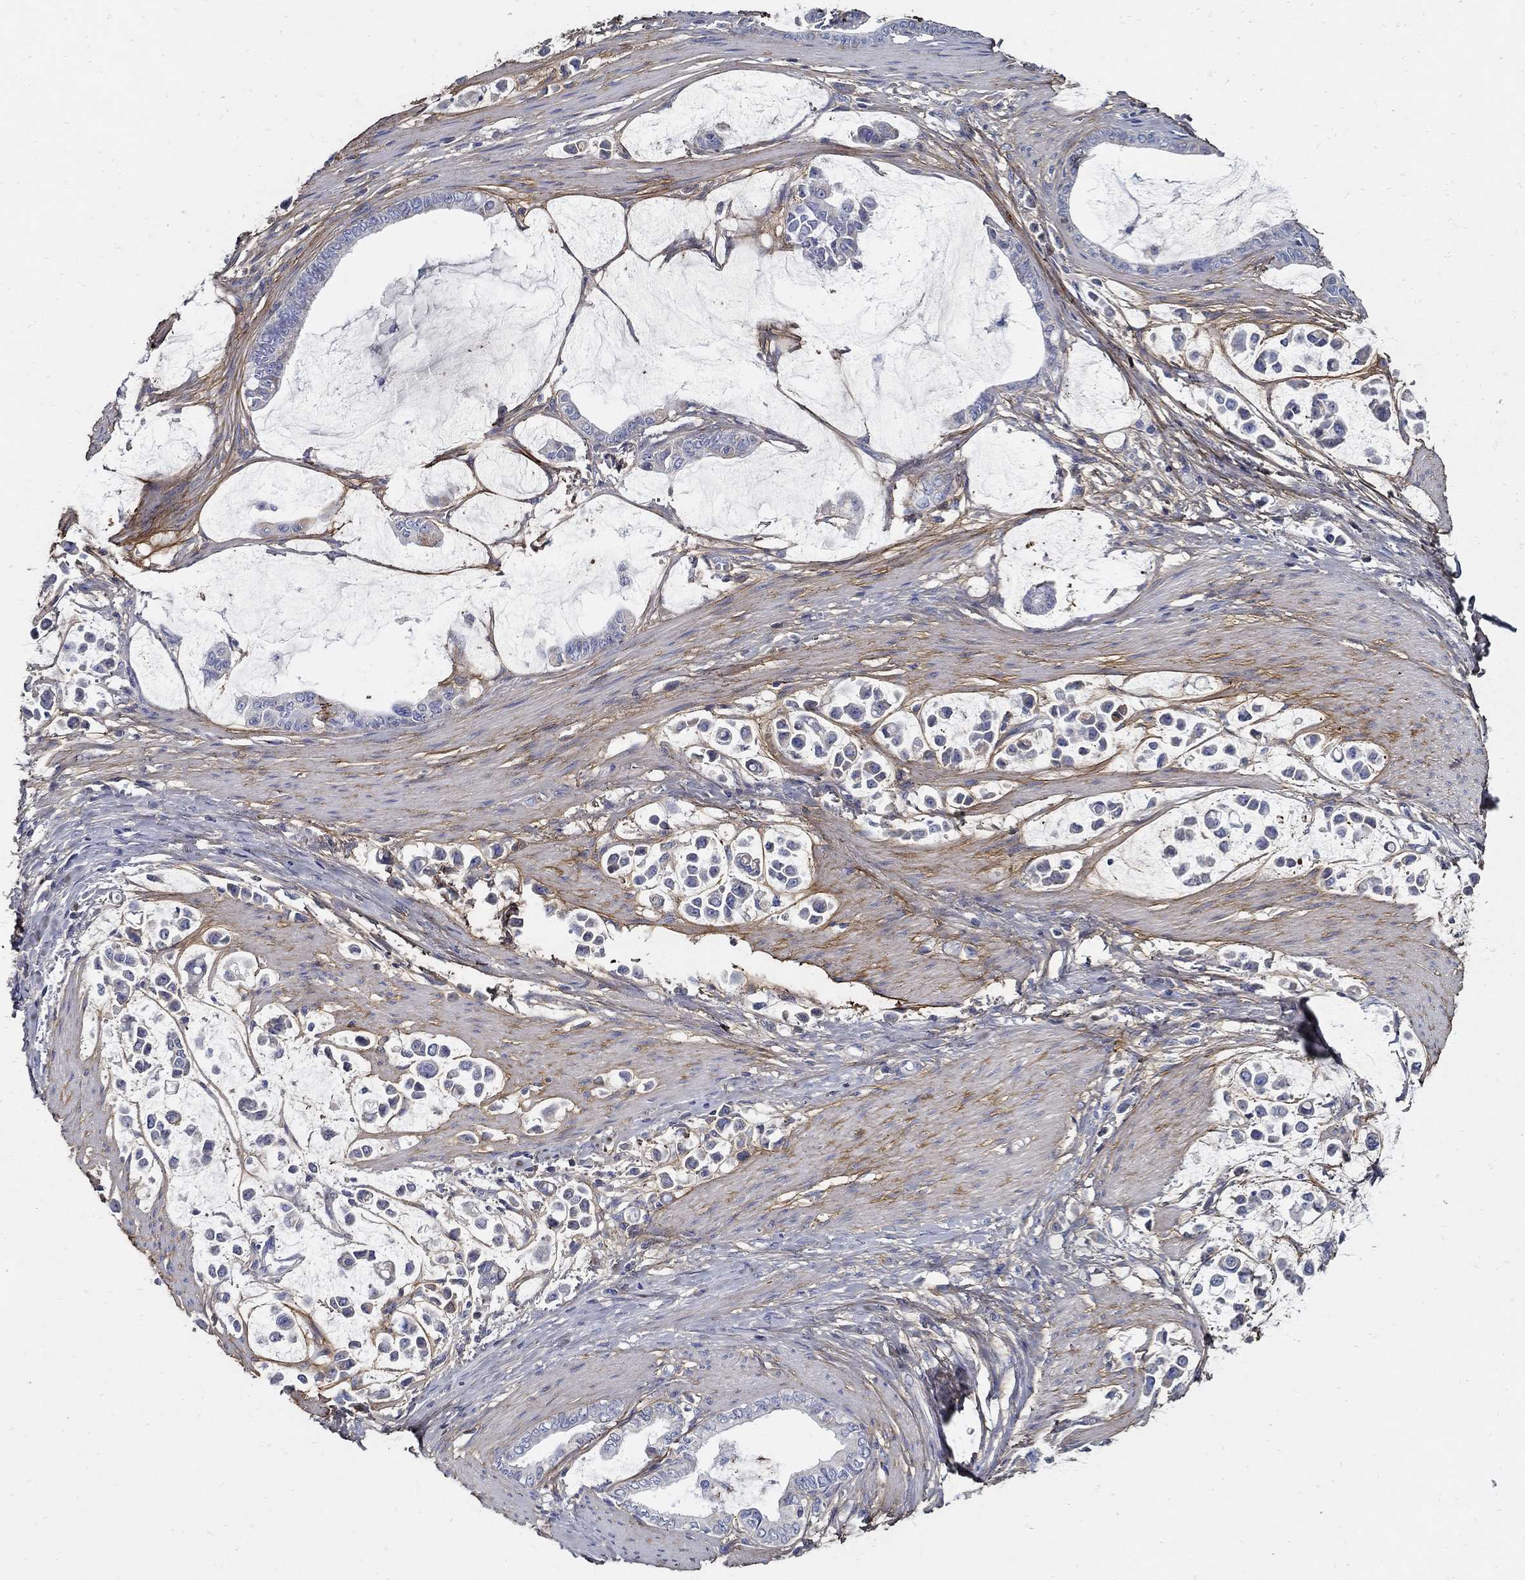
{"staining": {"intensity": "negative", "quantity": "none", "location": "none"}, "tissue": "stomach cancer", "cell_type": "Tumor cells", "image_type": "cancer", "snomed": [{"axis": "morphology", "description": "Adenocarcinoma, NOS"}, {"axis": "topography", "description": "Stomach"}], "caption": "This is an IHC image of stomach adenocarcinoma. There is no staining in tumor cells.", "gene": "TGFBI", "patient": {"sex": "male", "age": 82}}